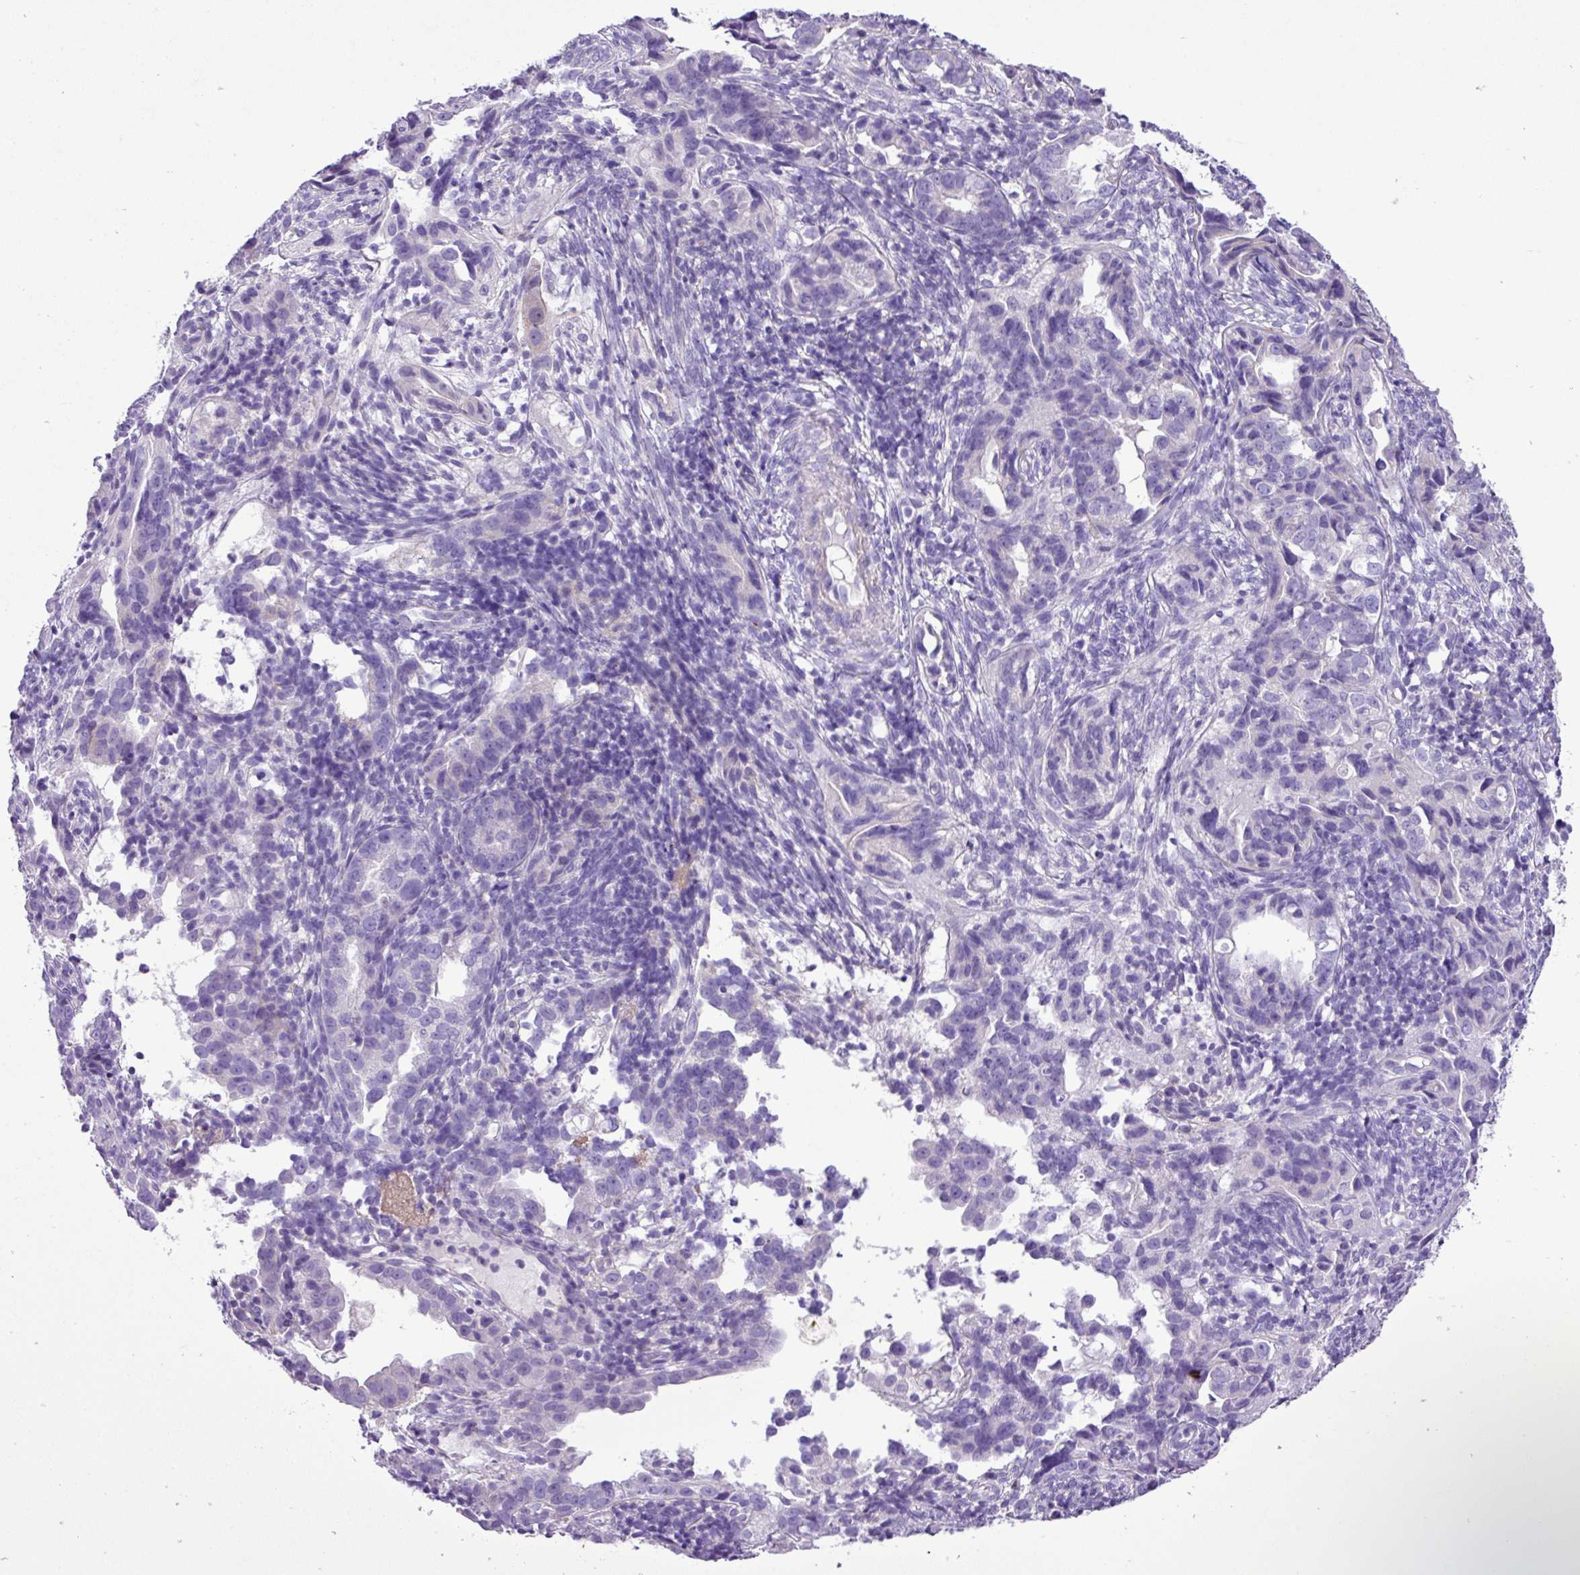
{"staining": {"intensity": "negative", "quantity": "none", "location": "none"}, "tissue": "endometrial cancer", "cell_type": "Tumor cells", "image_type": "cancer", "snomed": [{"axis": "morphology", "description": "Adenocarcinoma, NOS"}, {"axis": "topography", "description": "Endometrium"}], "caption": "Endometrial cancer was stained to show a protein in brown. There is no significant staining in tumor cells.", "gene": "ZNF334", "patient": {"sex": "female", "age": 57}}